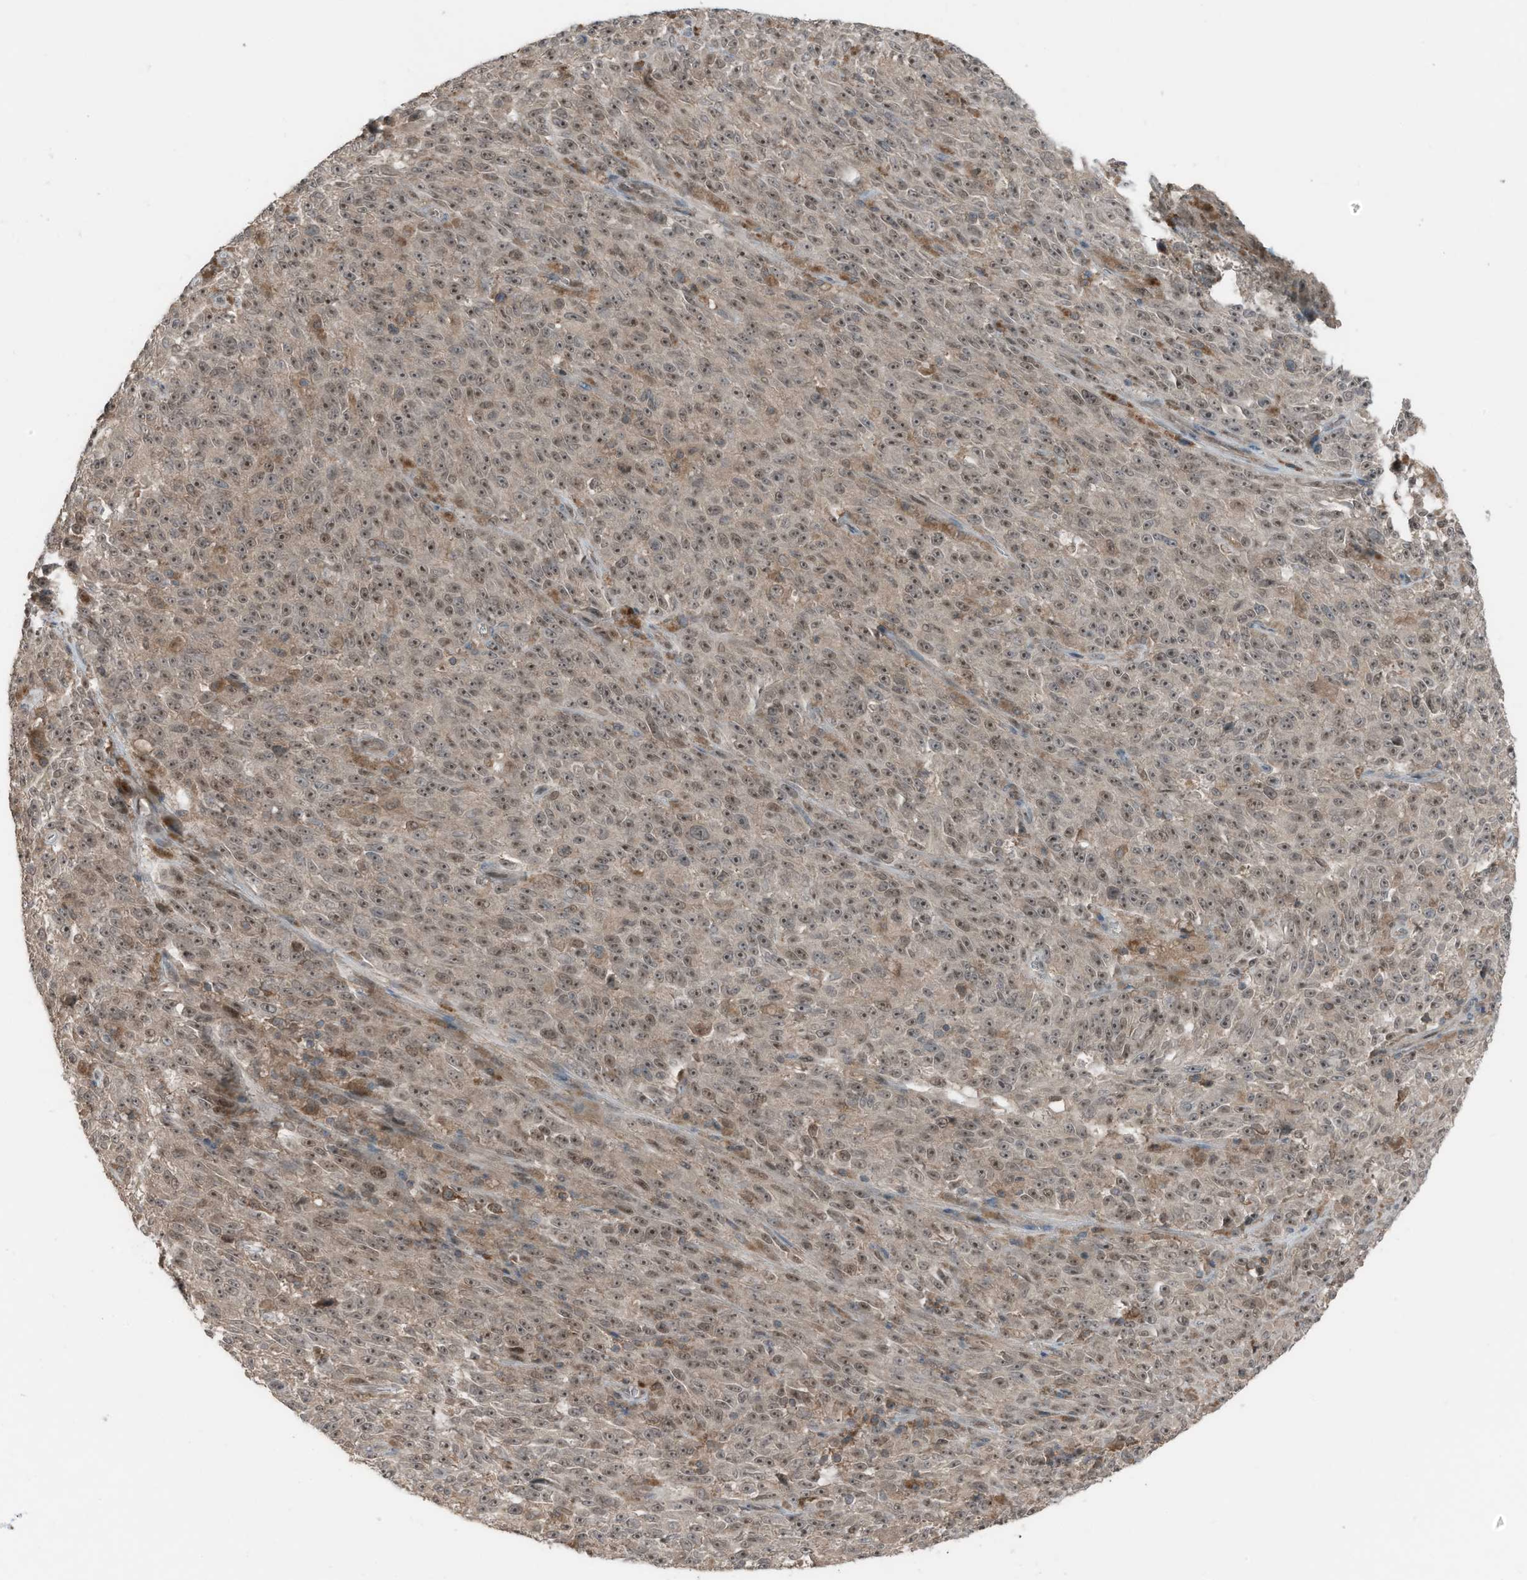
{"staining": {"intensity": "moderate", "quantity": ">75%", "location": "cytoplasmic/membranous,nuclear"}, "tissue": "melanoma", "cell_type": "Tumor cells", "image_type": "cancer", "snomed": [{"axis": "morphology", "description": "Malignant melanoma, NOS"}, {"axis": "topography", "description": "Skin"}], "caption": "Malignant melanoma stained with immunohistochemistry displays moderate cytoplasmic/membranous and nuclear staining in about >75% of tumor cells.", "gene": "TXNDC9", "patient": {"sex": "female", "age": 82}}